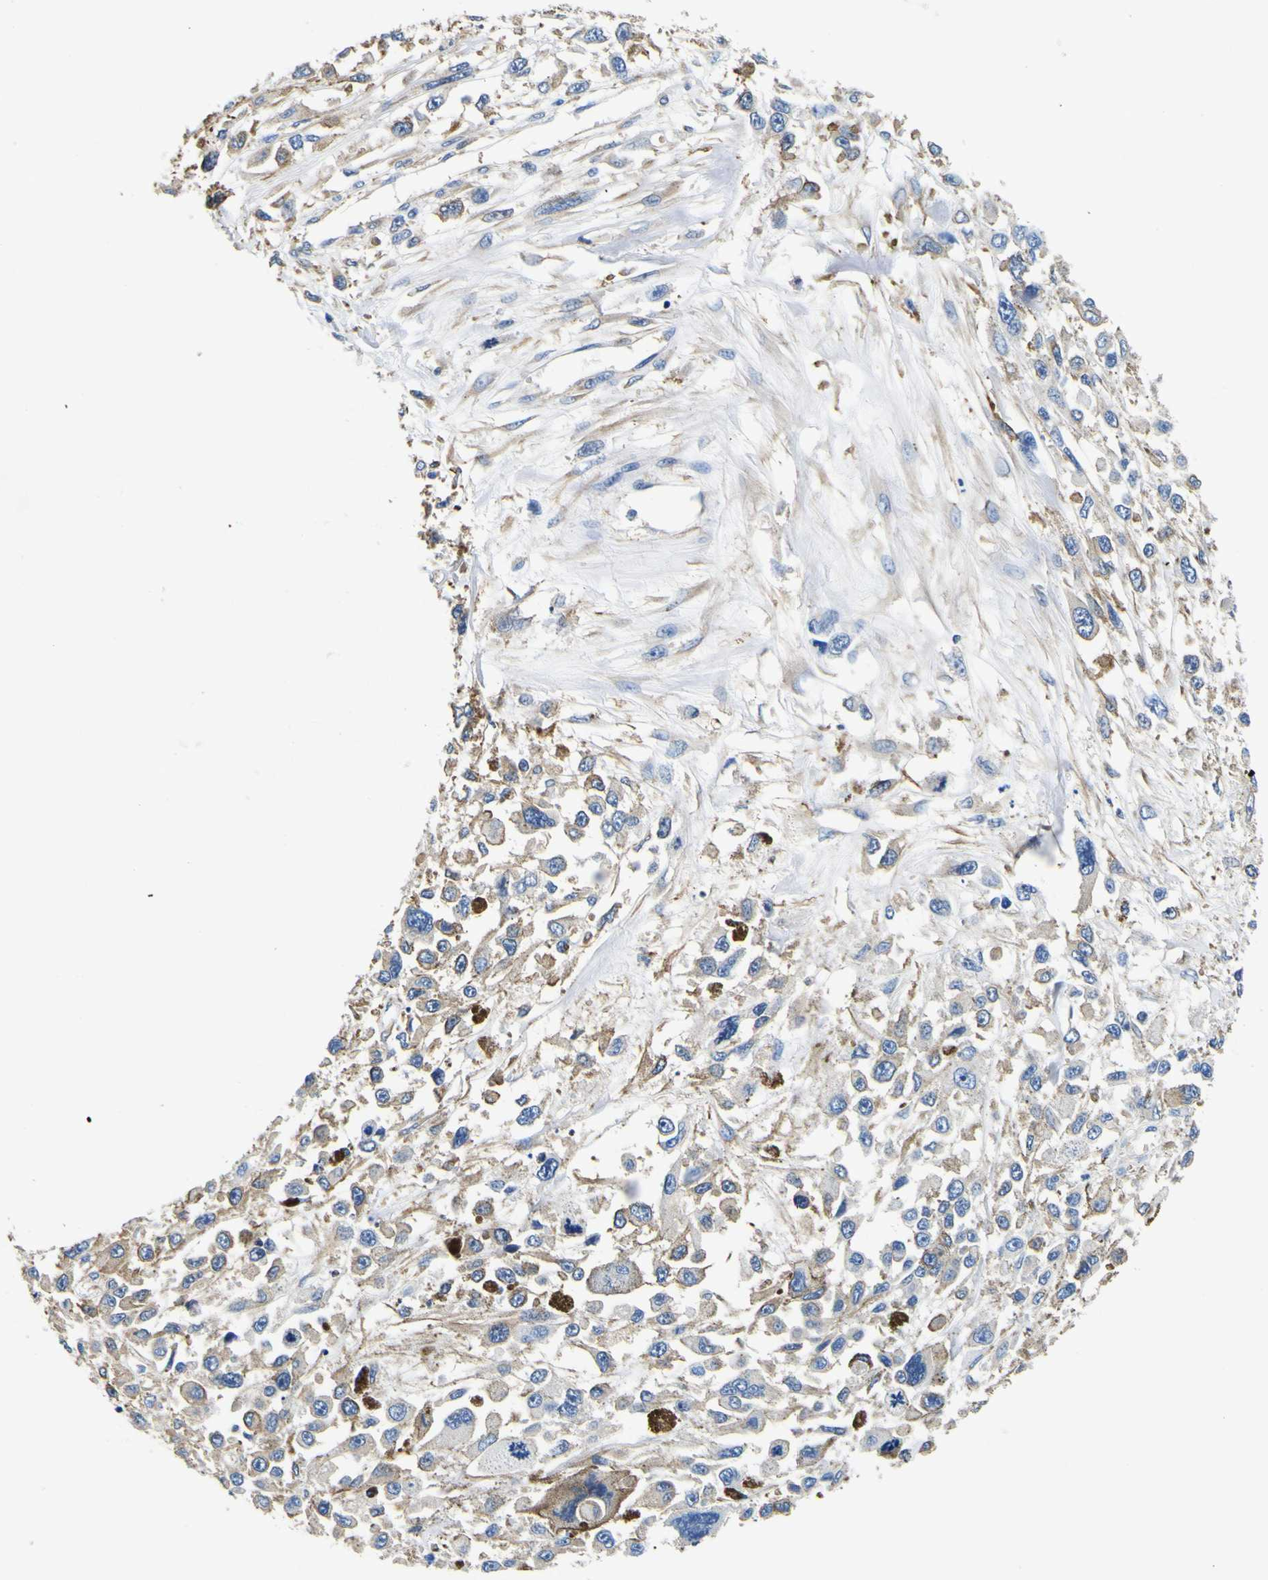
{"staining": {"intensity": "weak", "quantity": ">75%", "location": "cytoplasmic/membranous"}, "tissue": "melanoma", "cell_type": "Tumor cells", "image_type": "cancer", "snomed": [{"axis": "morphology", "description": "Malignant melanoma, Metastatic site"}, {"axis": "topography", "description": "Lymph node"}], "caption": "This micrograph shows immunohistochemistry staining of human melanoma, with low weak cytoplasmic/membranous positivity in about >75% of tumor cells.", "gene": "TUBA1B", "patient": {"sex": "male", "age": 59}}